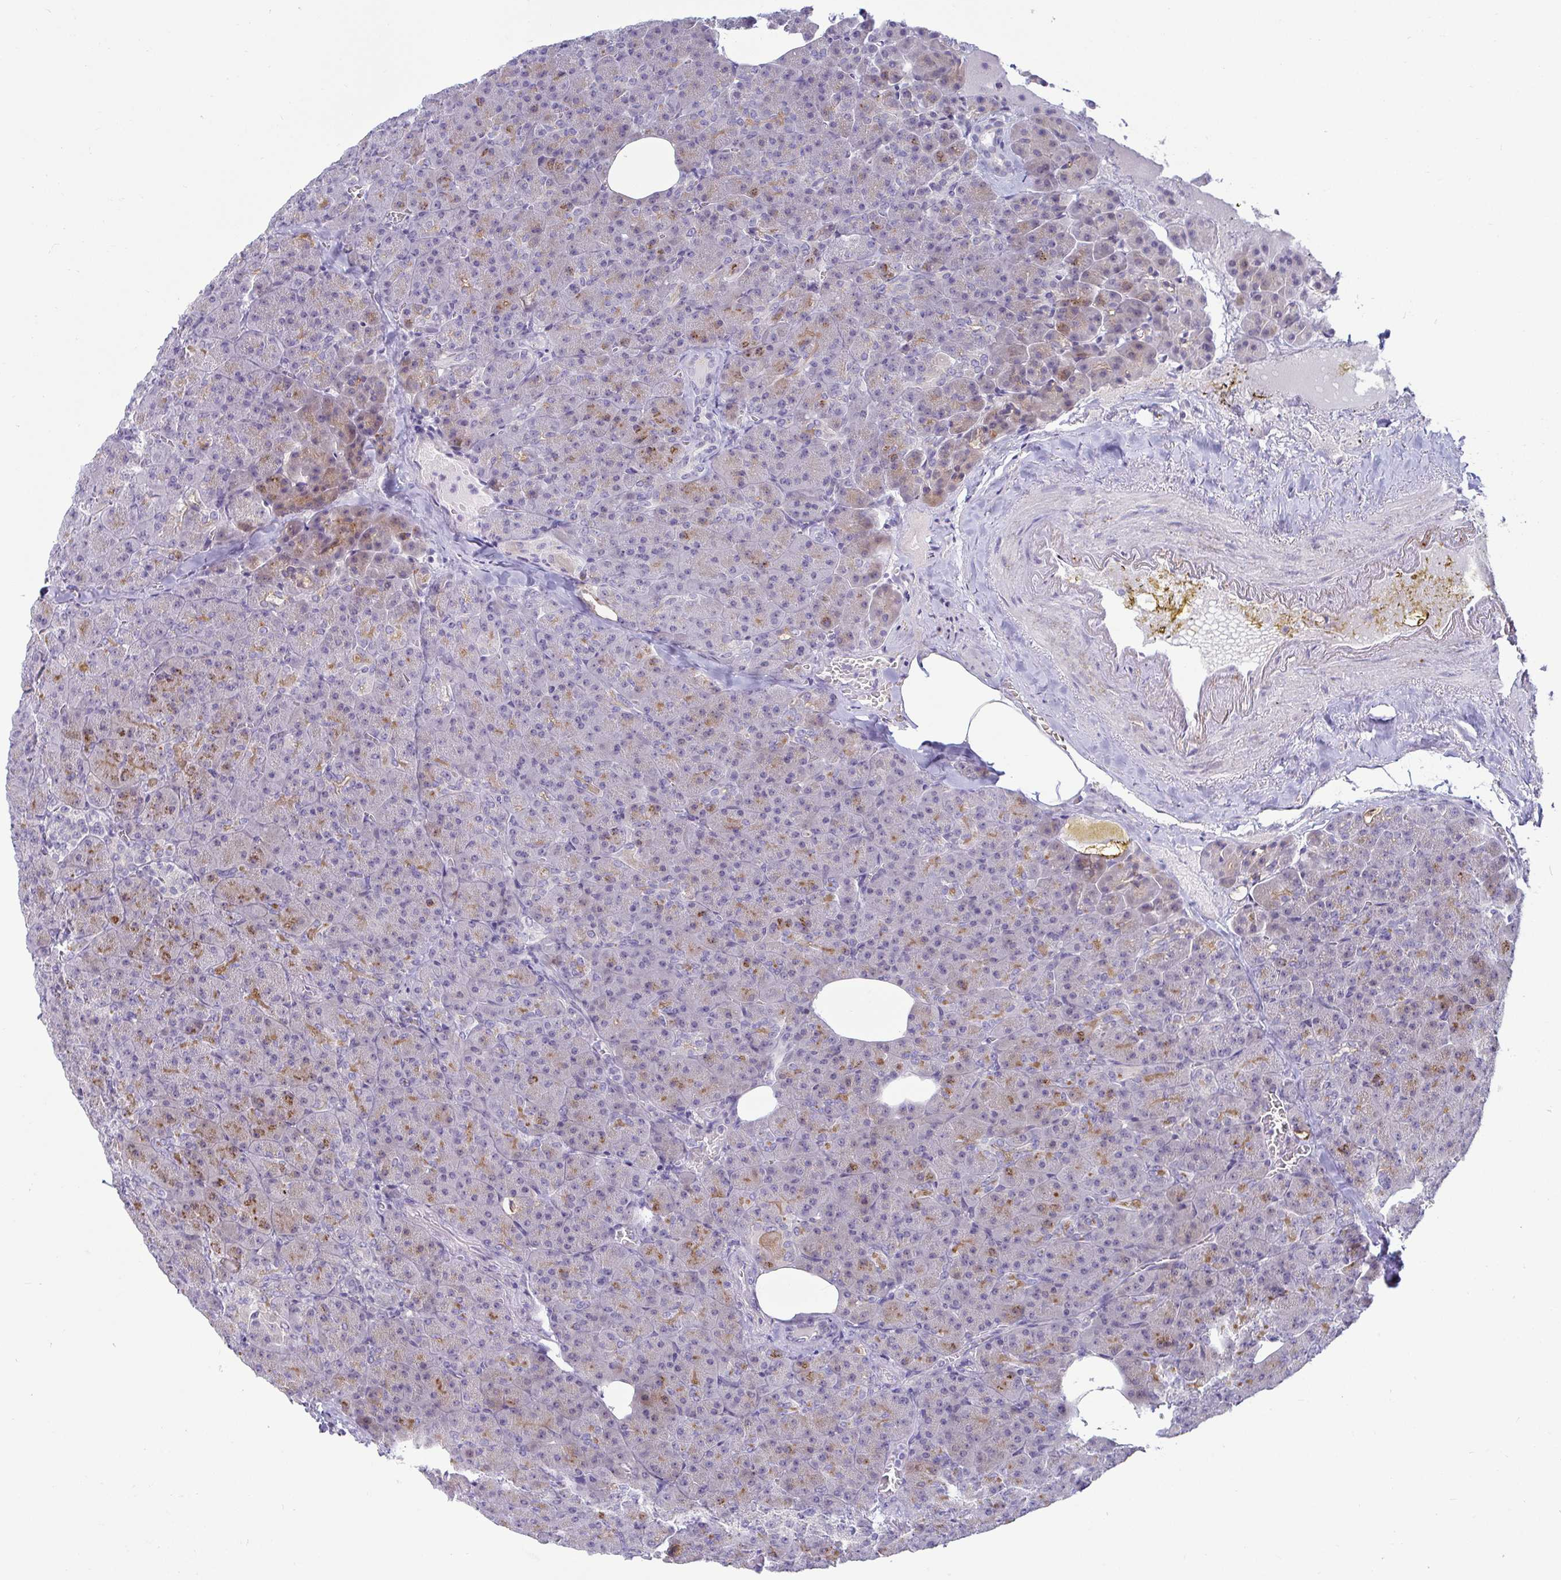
{"staining": {"intensity": "moderate", "quantity": "<25%", "location": "cytoplasmic/membranous"}, "tissue": "pancreas", "cell_type": "Exocrine glandular cells", "image_type": "normal", "snomed": [{"axis": "morphology", "description": "Normal tissue, NOS"}, {"axis": "topography", "description": "Pancreas"}], "caption": "Protein staining by IHC exhibits moderate cytoplasmic/membranous positivity in about <25% of exocrine glandular cells in unremarkable pancreas.", "gene": "GSTM1", "patient": {"sex": "female", "age": 74}}